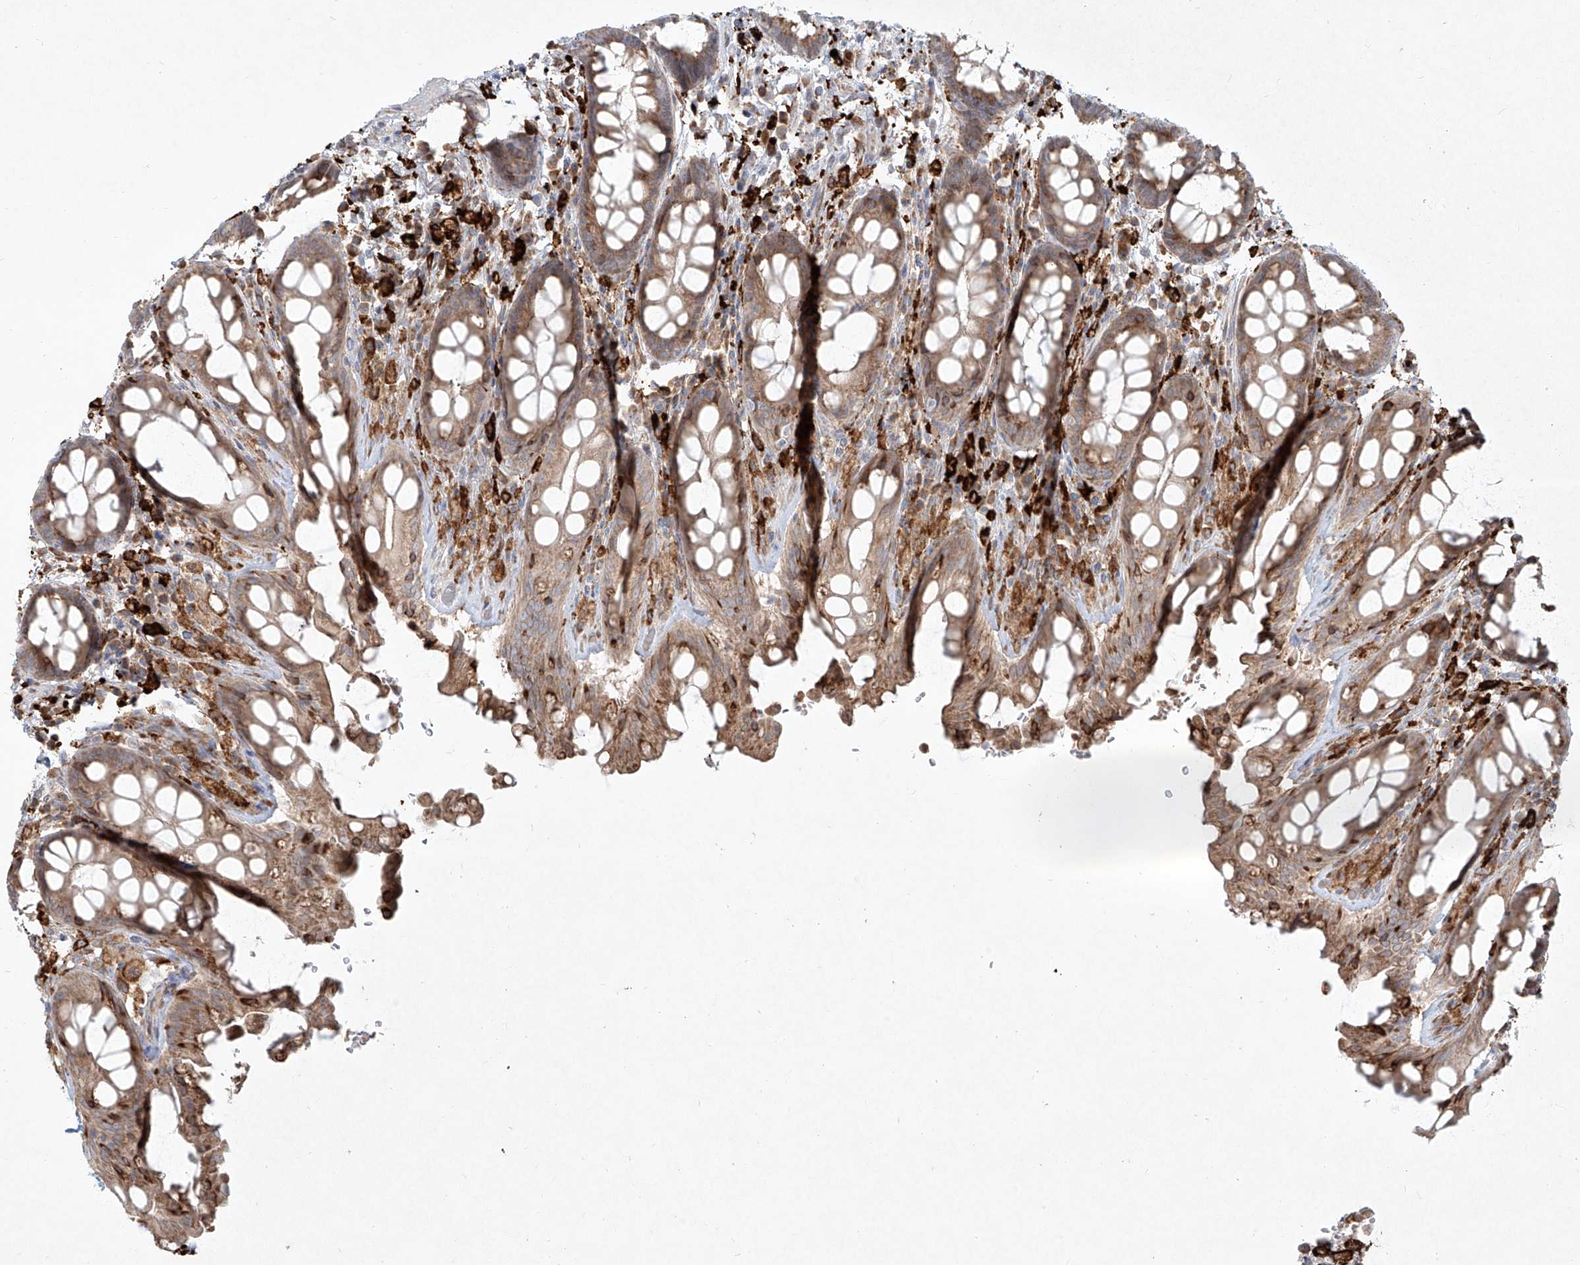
{"staining": {"intensity": "weak", "quantity": ">75%", "location": "cytoplasmic/membranous"}, "tissue": "rectum", "cell_type": "Glandular cells", "image_type": "normal", "snomed": [{"axis": "morphology", "description": "Normal tissue, NOS"}, {"axis": "topography", "description": "Rectum"}], "caption": "Immunohistochemical staining of normal rectum reveals >75% levels of weak cytoplasmic/membranous protein positivity in about >75% of glandular cells.", "gene": "CD209", "patient": {"sex": "male", "age": 64}}